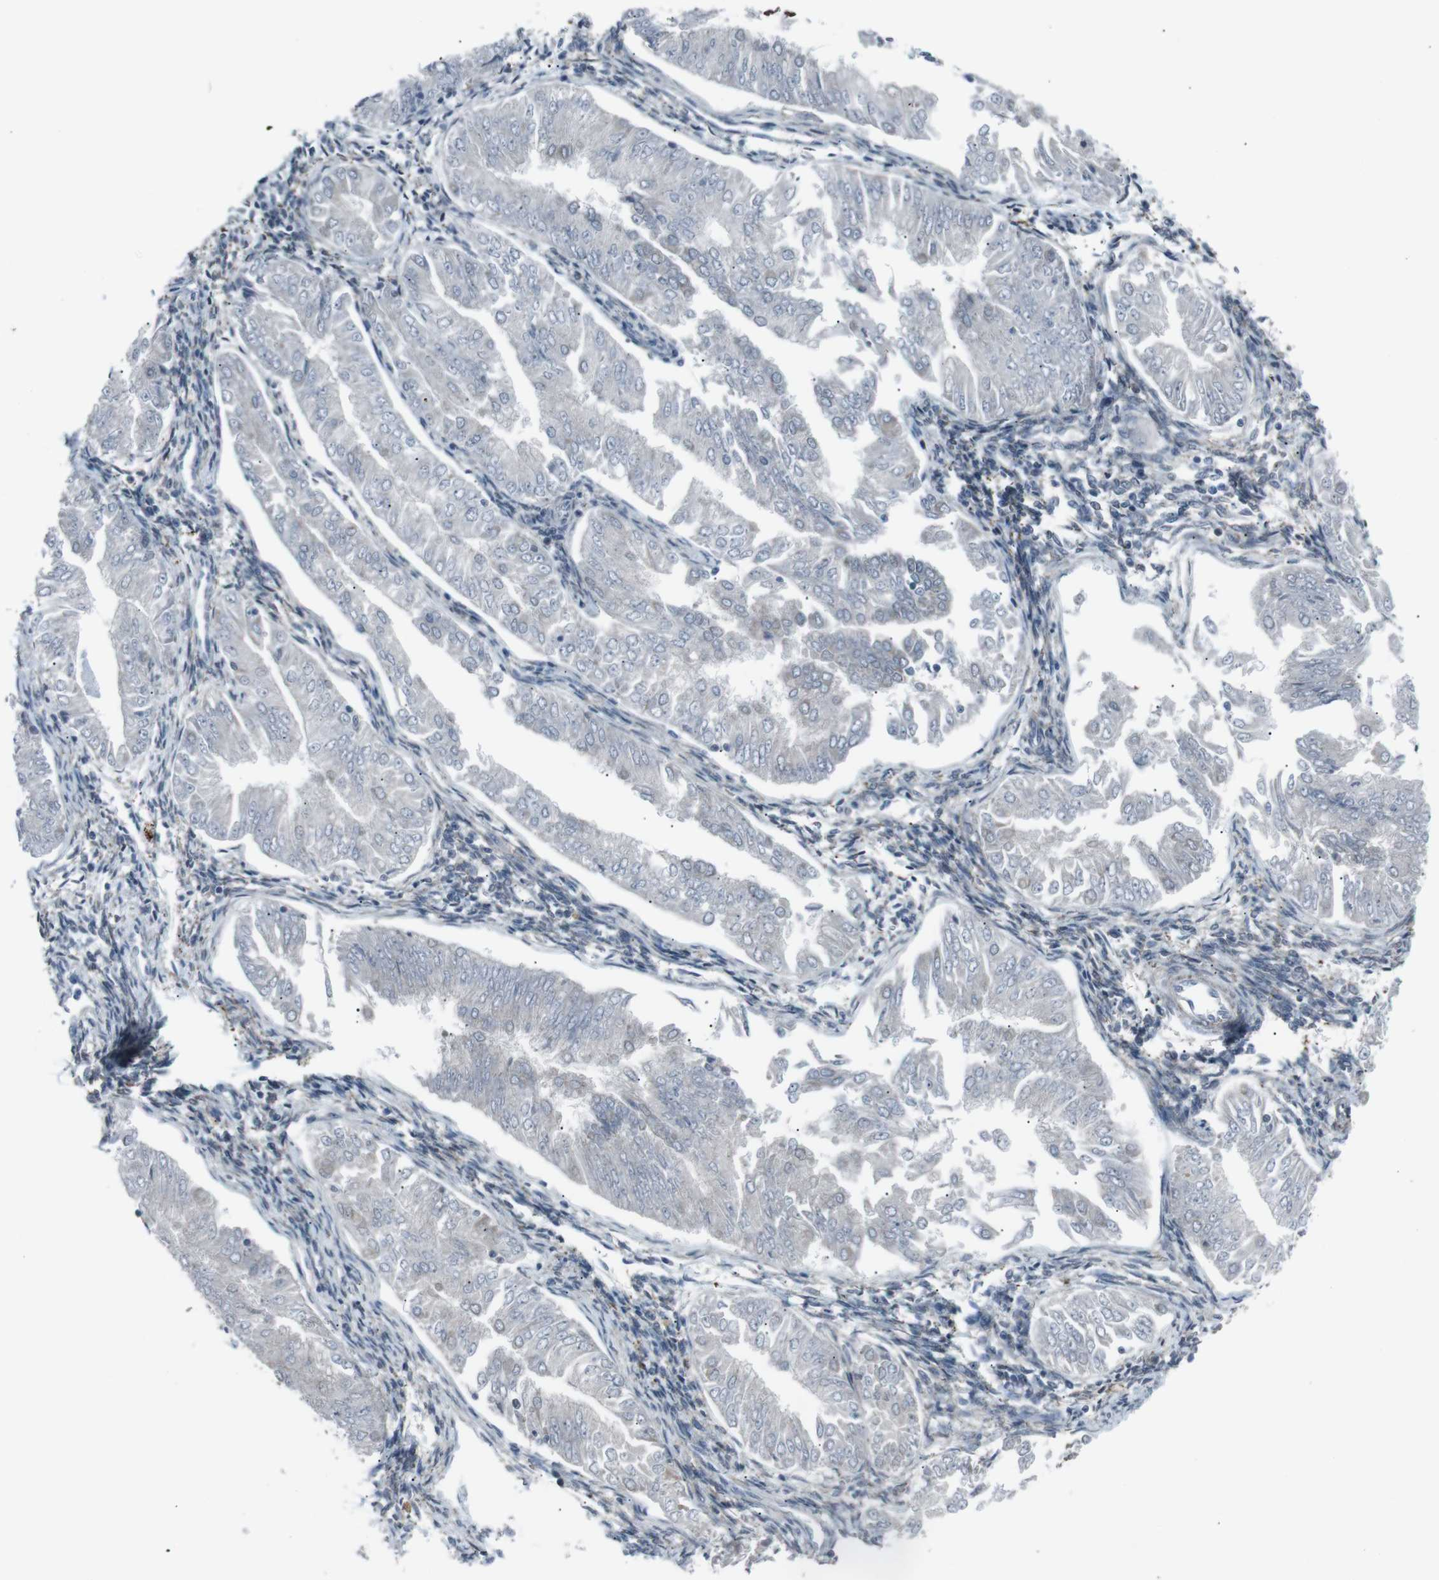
{"staining": {"intensity": "negative", "quantity": "none", "location": "none"}, "tissue": "endometrial cancer", "cell_type": "Tumor cells", "image_type": "cancer", "snomed": [{"axis": "morphology", "description": "Adenocarcinoma, NOS"}, {"axis": "topography", "description": "Endometrium"}], "caption": "This histopathology image is of endometrial cancer stained with immunohistochemistry to label a protein in brown with the nuclei are counter-stained blue. There is no positivity in tumor cells.", "gene": "LNPK", "patient": {"sex": "female", "age": 53}}